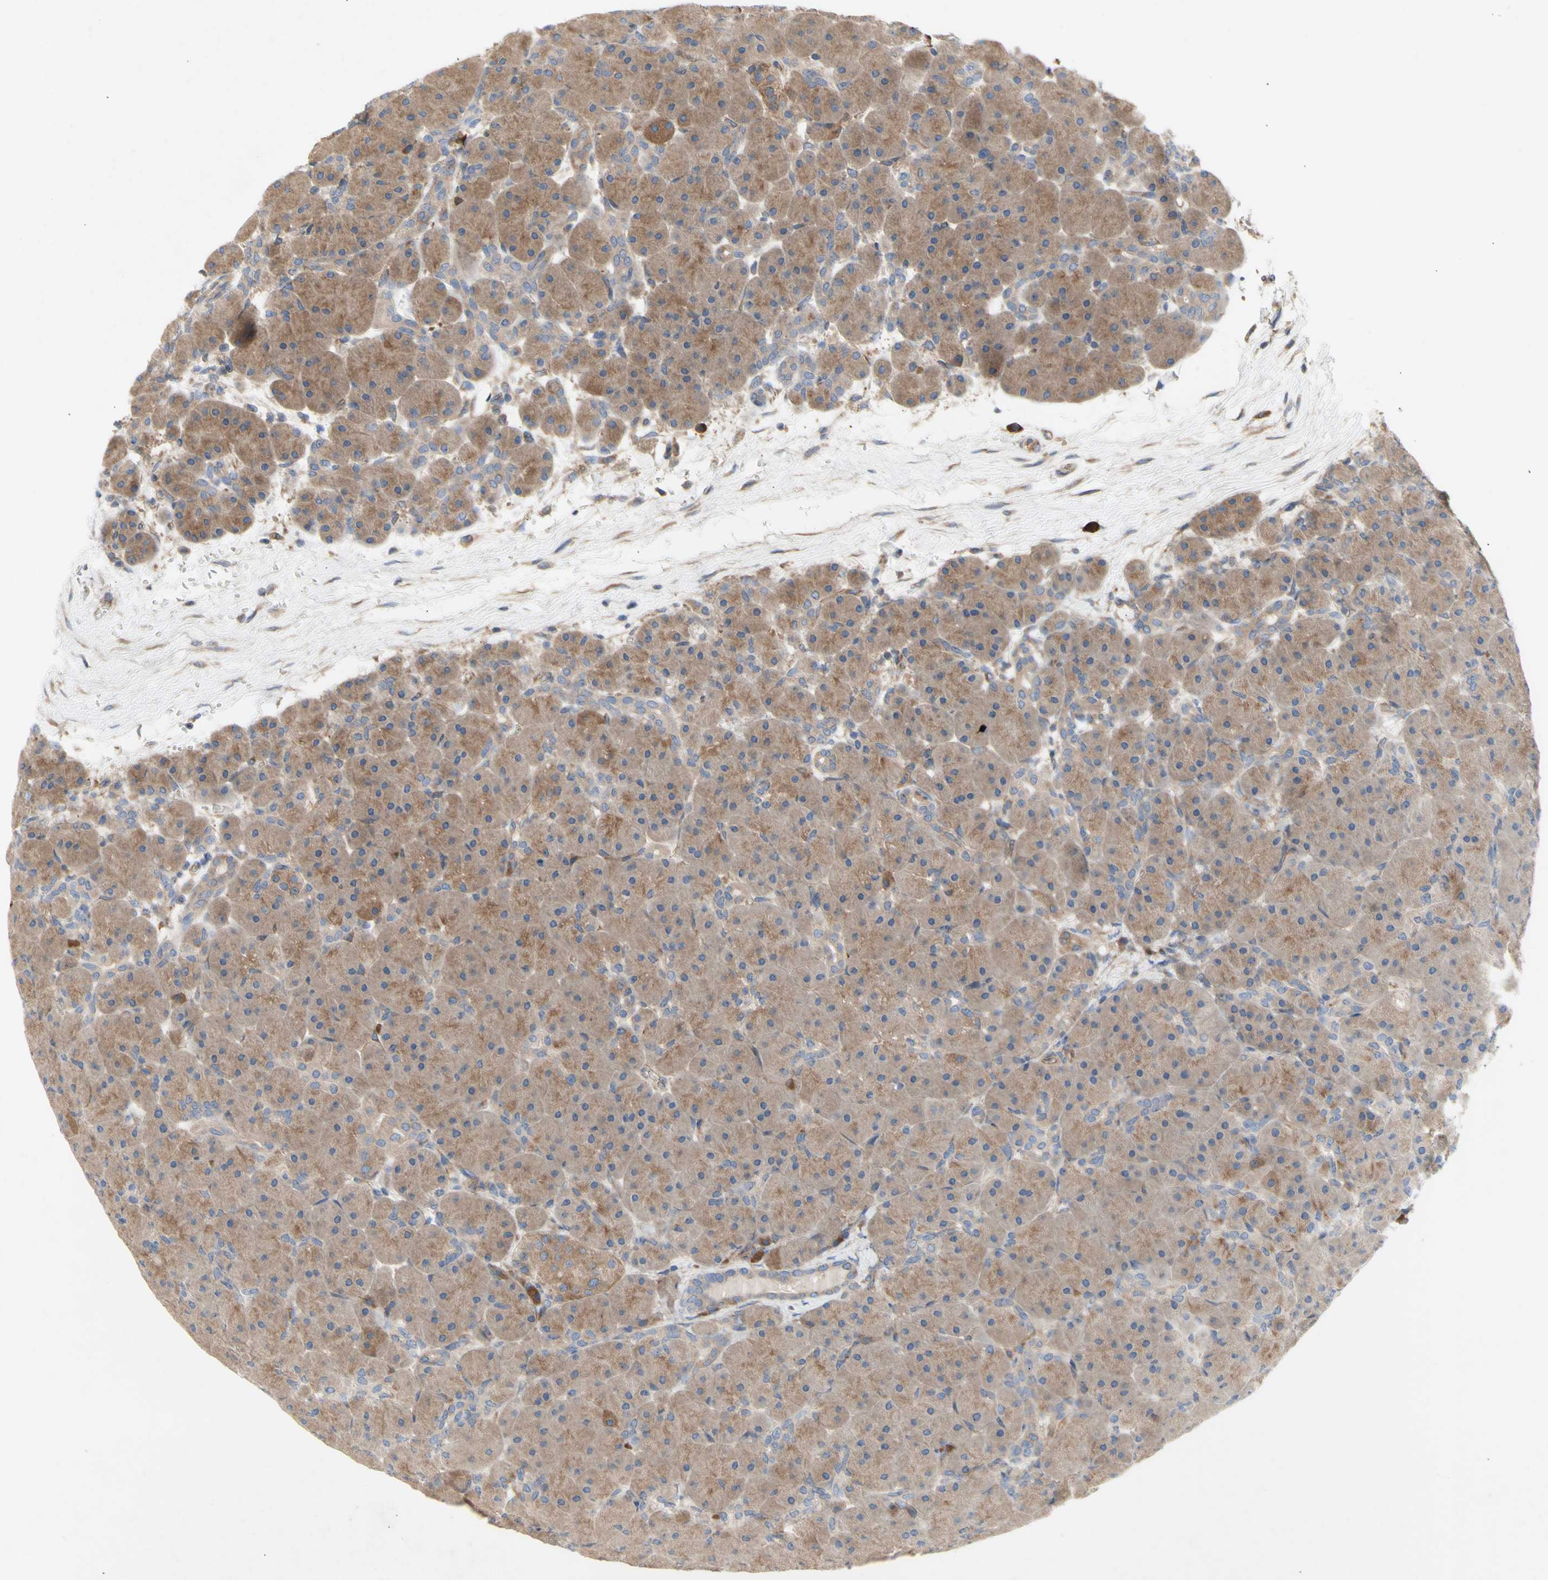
{"staining": {"intensity": "moderate", "quantity": ">75%", "location": "cytoplasmic/membranous"}, "tissue": "pancreas", "cell_type": "Exocrine glandular cells", "image_type": "normal", "snomed": [{"axis": "morphology", "description": "Normal tissue, NOS"}, {"axis": "topography", "description": "Pancreas"}], "caption": "Immunohistochemistry (IHC) staining of benign pancreas, which reveals medium levels of moderate cytoplasmic/membranous positivity in about >75% of exocrine glandular cells indicating moderate cytoplasmic/membranous protein positivity. The staining was performed using DAB (3,3'-diaminobenzidine) (brown) for protein detection and nuclei were counterstained in hematoxylin (blue).", "gene": "KLC1", "patient": {"sex": "male", "age": 66}}